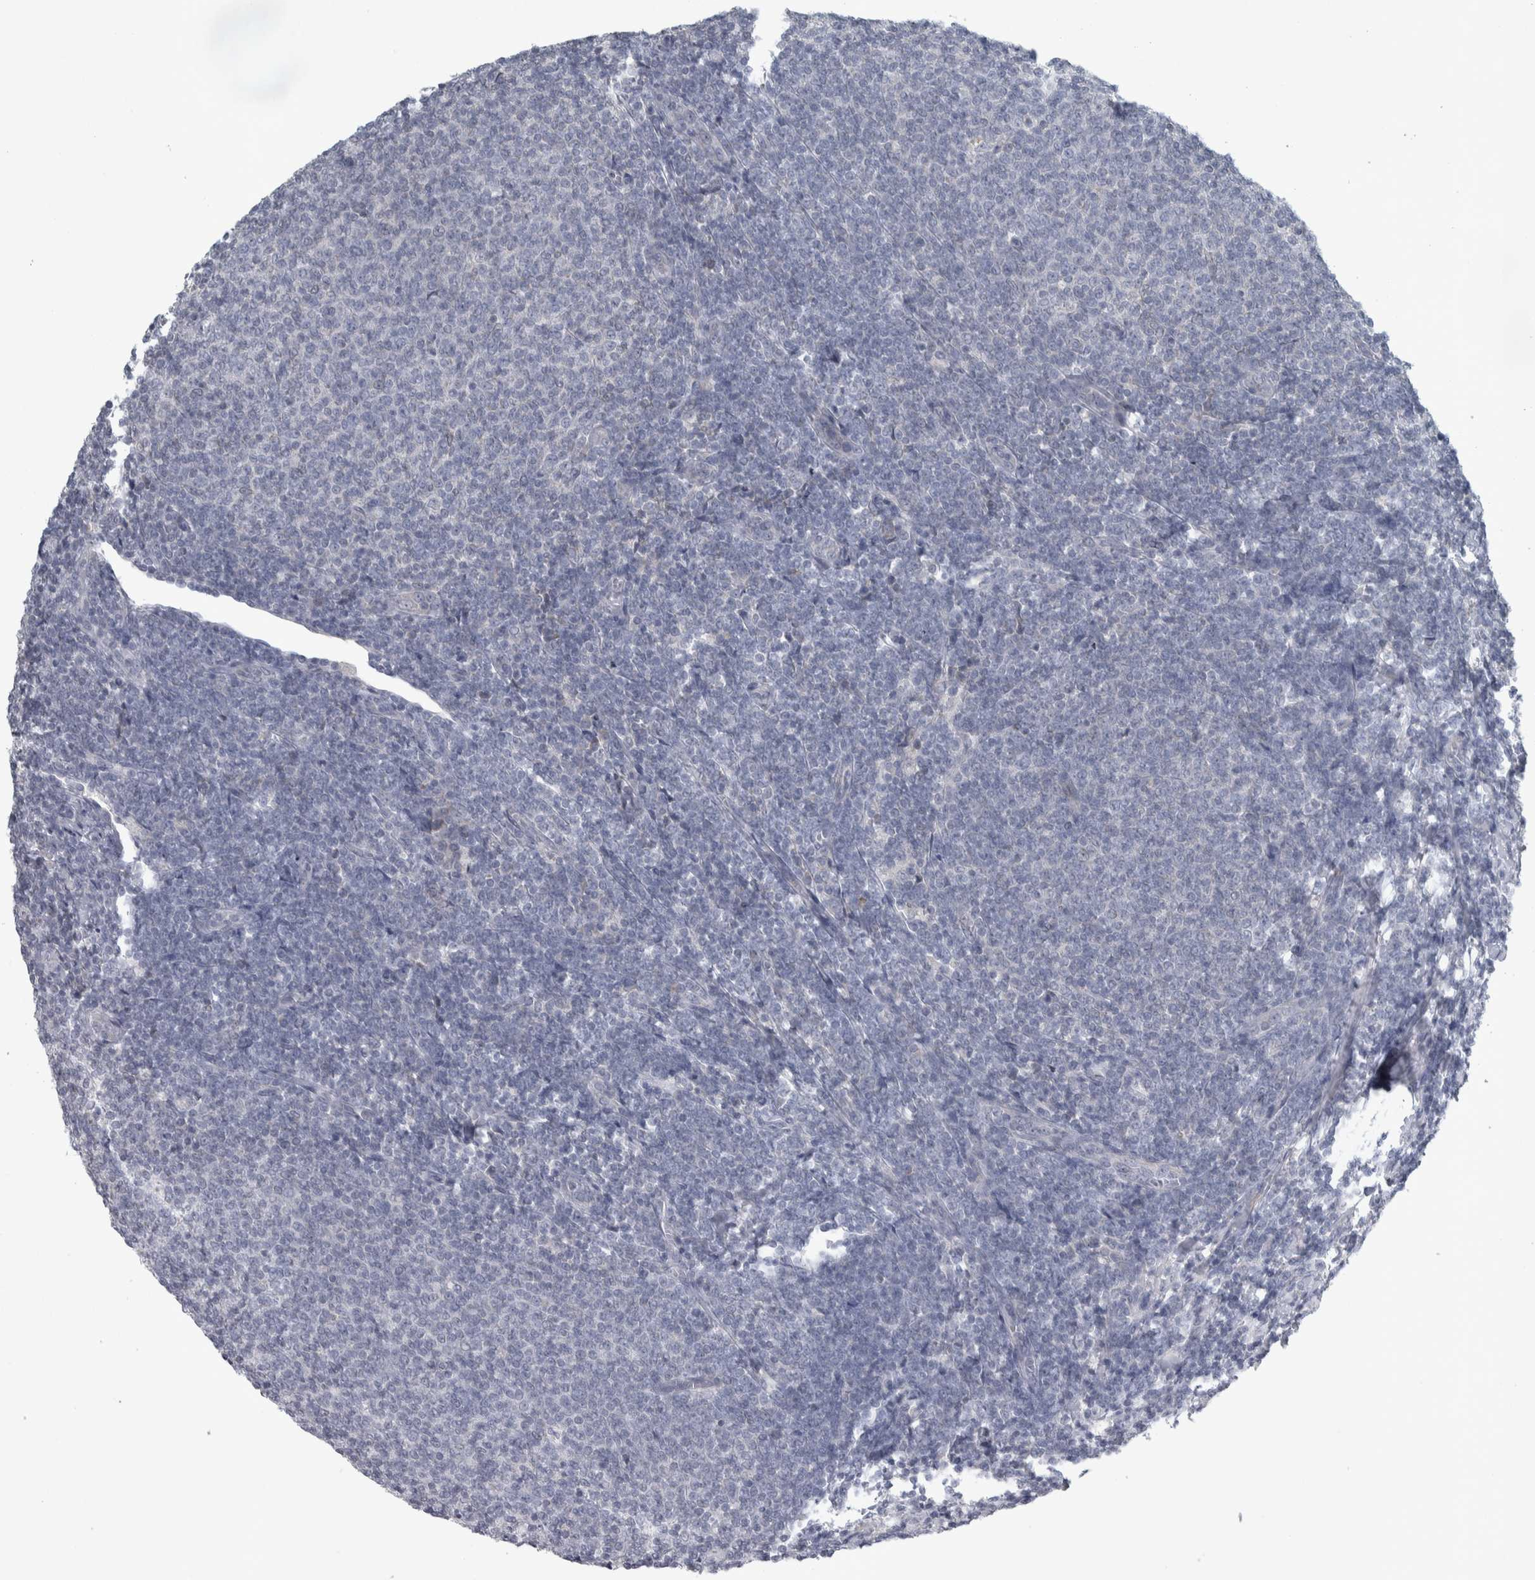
{"staining": {"intensity": "negative", "quantity": "none", "location": "none"}, "tissue": "lymphoma", "cell_type": "Tumor cells", "image_type": "cancer", "snomed": [{"axis": "morphology", "description": "Malignant lymphoma, non-Hodgkin's type, Low grade"}, {"axis": "topography", "description": "Lymph node"}], "caption": "IHC of human lymphoma displays no staining in tumor cells.", "gene": "SIGMAR1", "patient": {"sex": "male", "age": 66}}